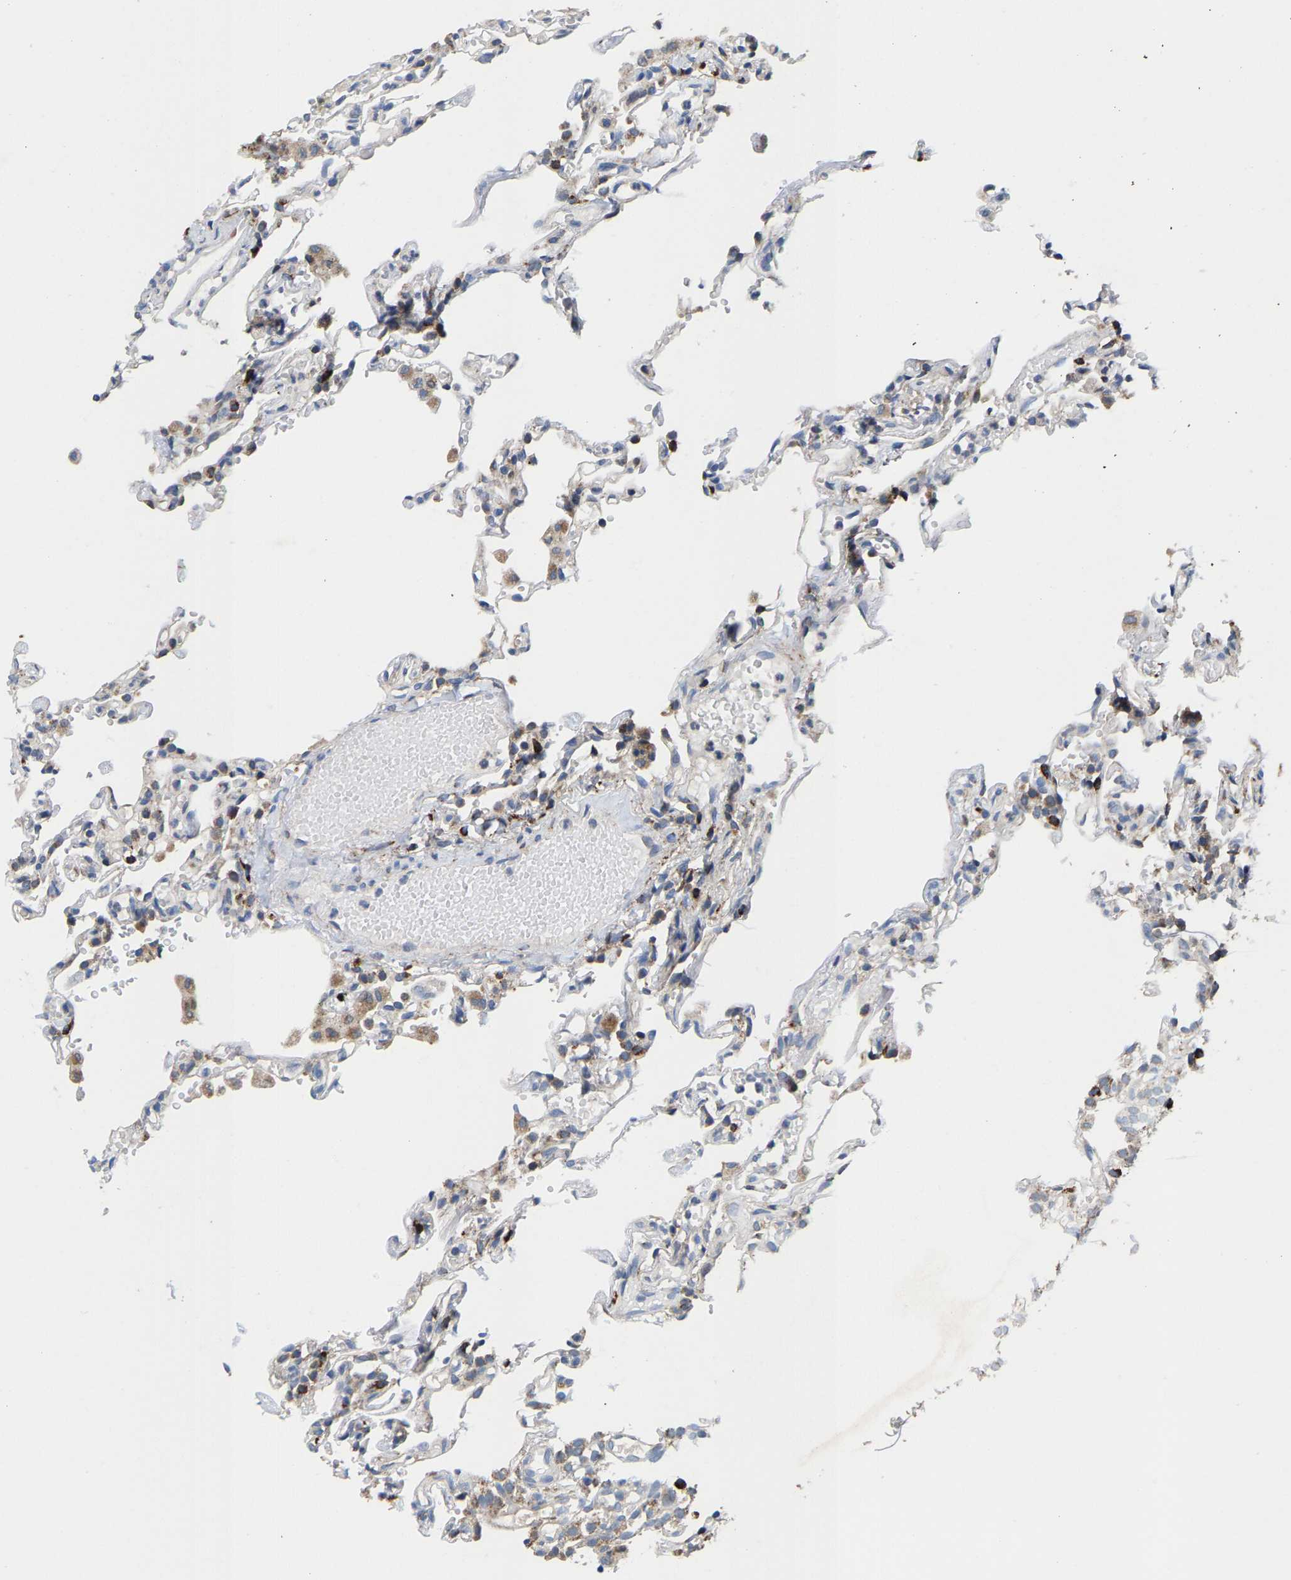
{"staining": {"intensity": "weak", "quantity": "<25%", "location": "cytoplasmic/membranous"}, "tissue": "lung", "cell_type": "Alveolar cells", "image_type": "normal", "snomed": [{"axis": "morphology", "description": "Normal tissue, NOS"}, {"axis": "topography", "description": "Lung"}], "caption": "The image displays no significant positivity in alveolar cells of lung.", "gene": "TDRKH", "patient": {"sex": "male", "age": 21}}